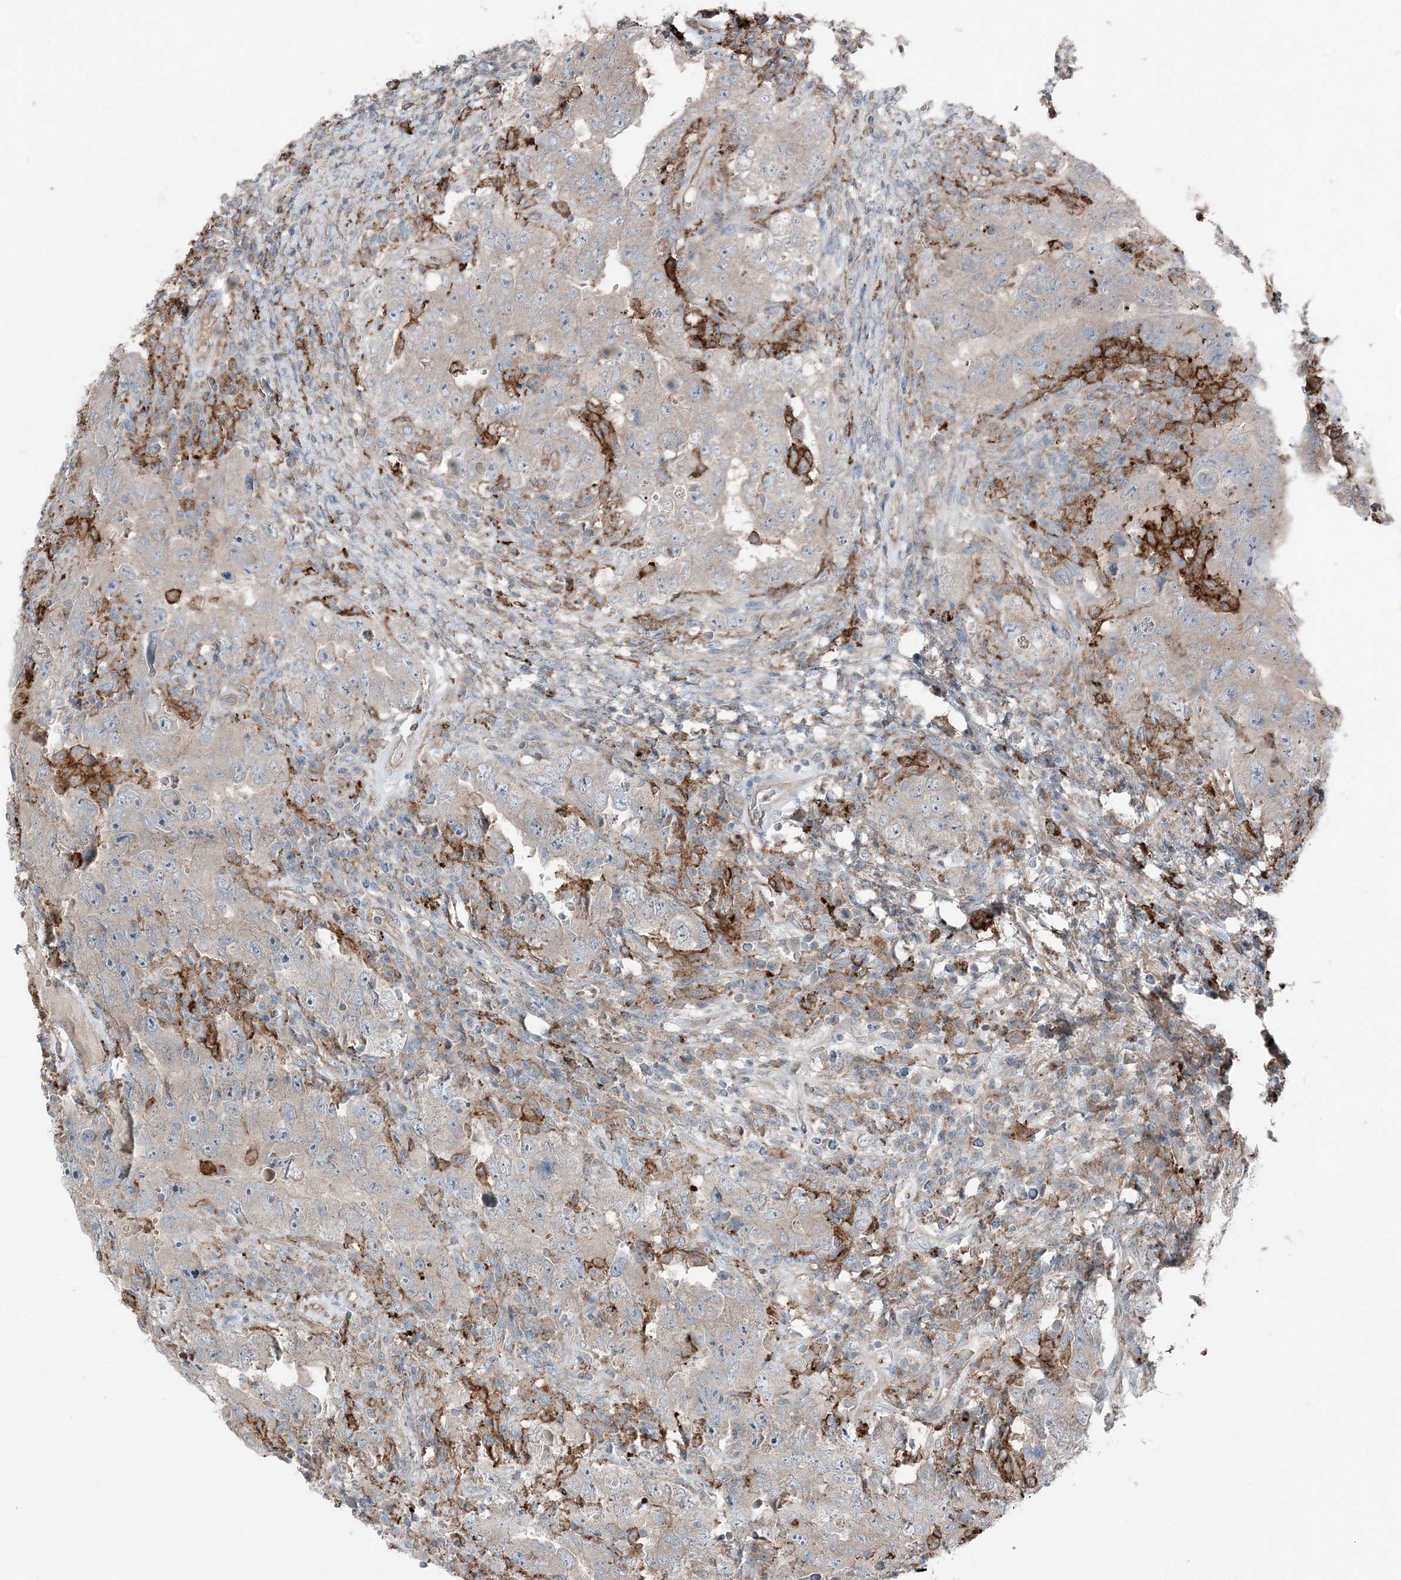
{"staining": {"intensity": "negative", "quantity": "none", "location": "none"}, "tissue": "testis cancer", "cell_type": "Tumor cells", "image_type": "cancer", "snomed": [{"axis": "morphology", "description": "Carcinoma, Embryonal, NOS"}, {"axis": "topography", "description": "Testis"}], "caption": "Micrograph shows no protein staining in tumor cells of testis embryonal carcinoma tissue. (Brightfield microscopy of DAB (3,3'-diaminobenzidine) immunohistochemistry (IHC) at high magnification).", "gene": "KY", "patient": {"sex": "male", "age": 26}}